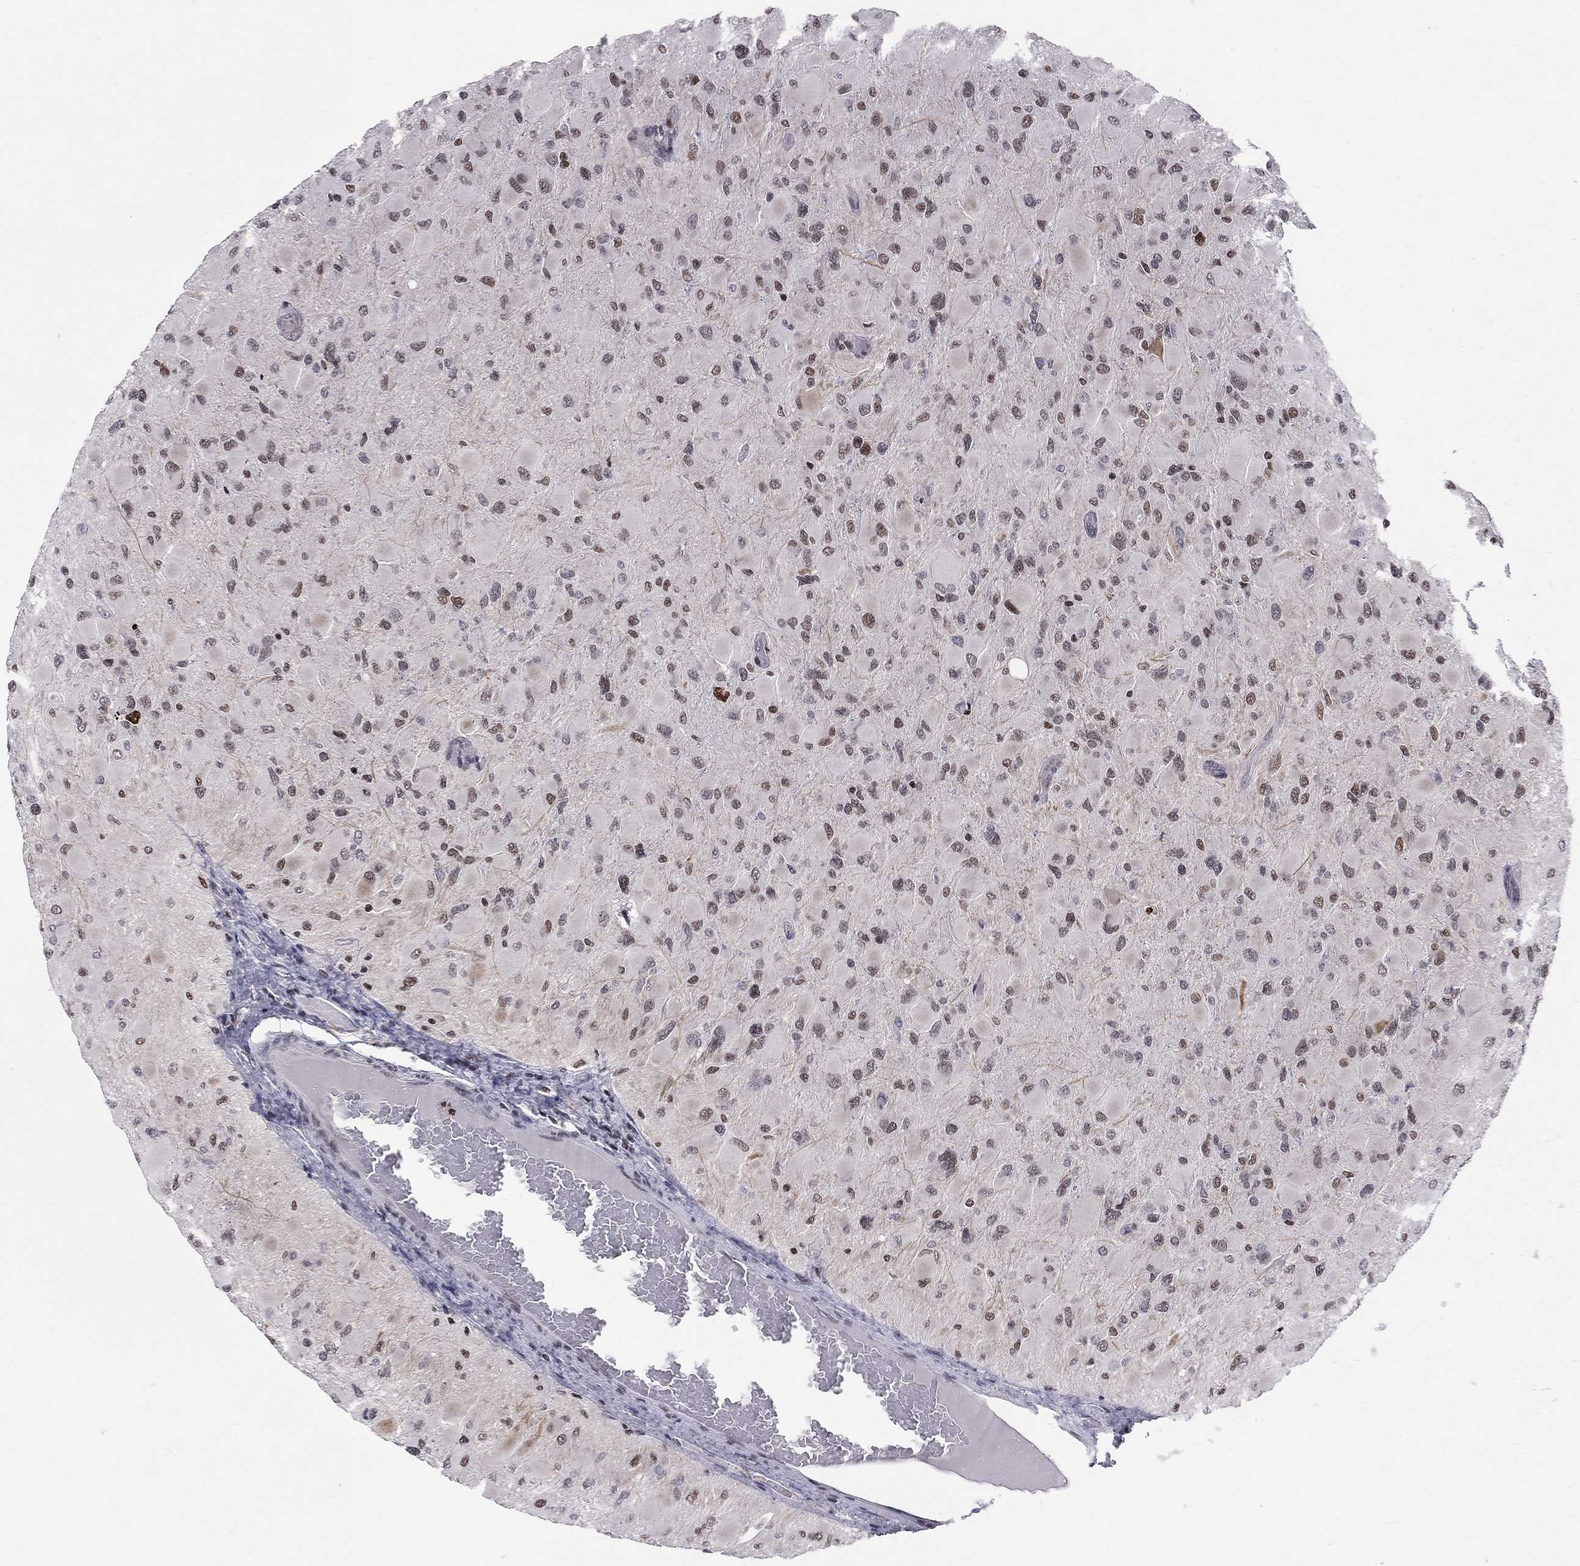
{"staining": {"intensity": "moderate", "quantity": "<25%", "location": "nuclear"}, "tissue": "glioma", "cell_type": "Tumor cells", "image_type": "cancer", "snomed": [{"axis": "morphology", "description": "Glioma, malignant, High grade"}, {"axis": "topography", "description": "Cerebral cortex"}], "caption": "Tumor cells reveal moderate nuclear positivity in approximately <25% of cells in malignant glioma (high-grade).", "gene": "RNASEH2C", "patient": {"sex": "female", "age": 36}}